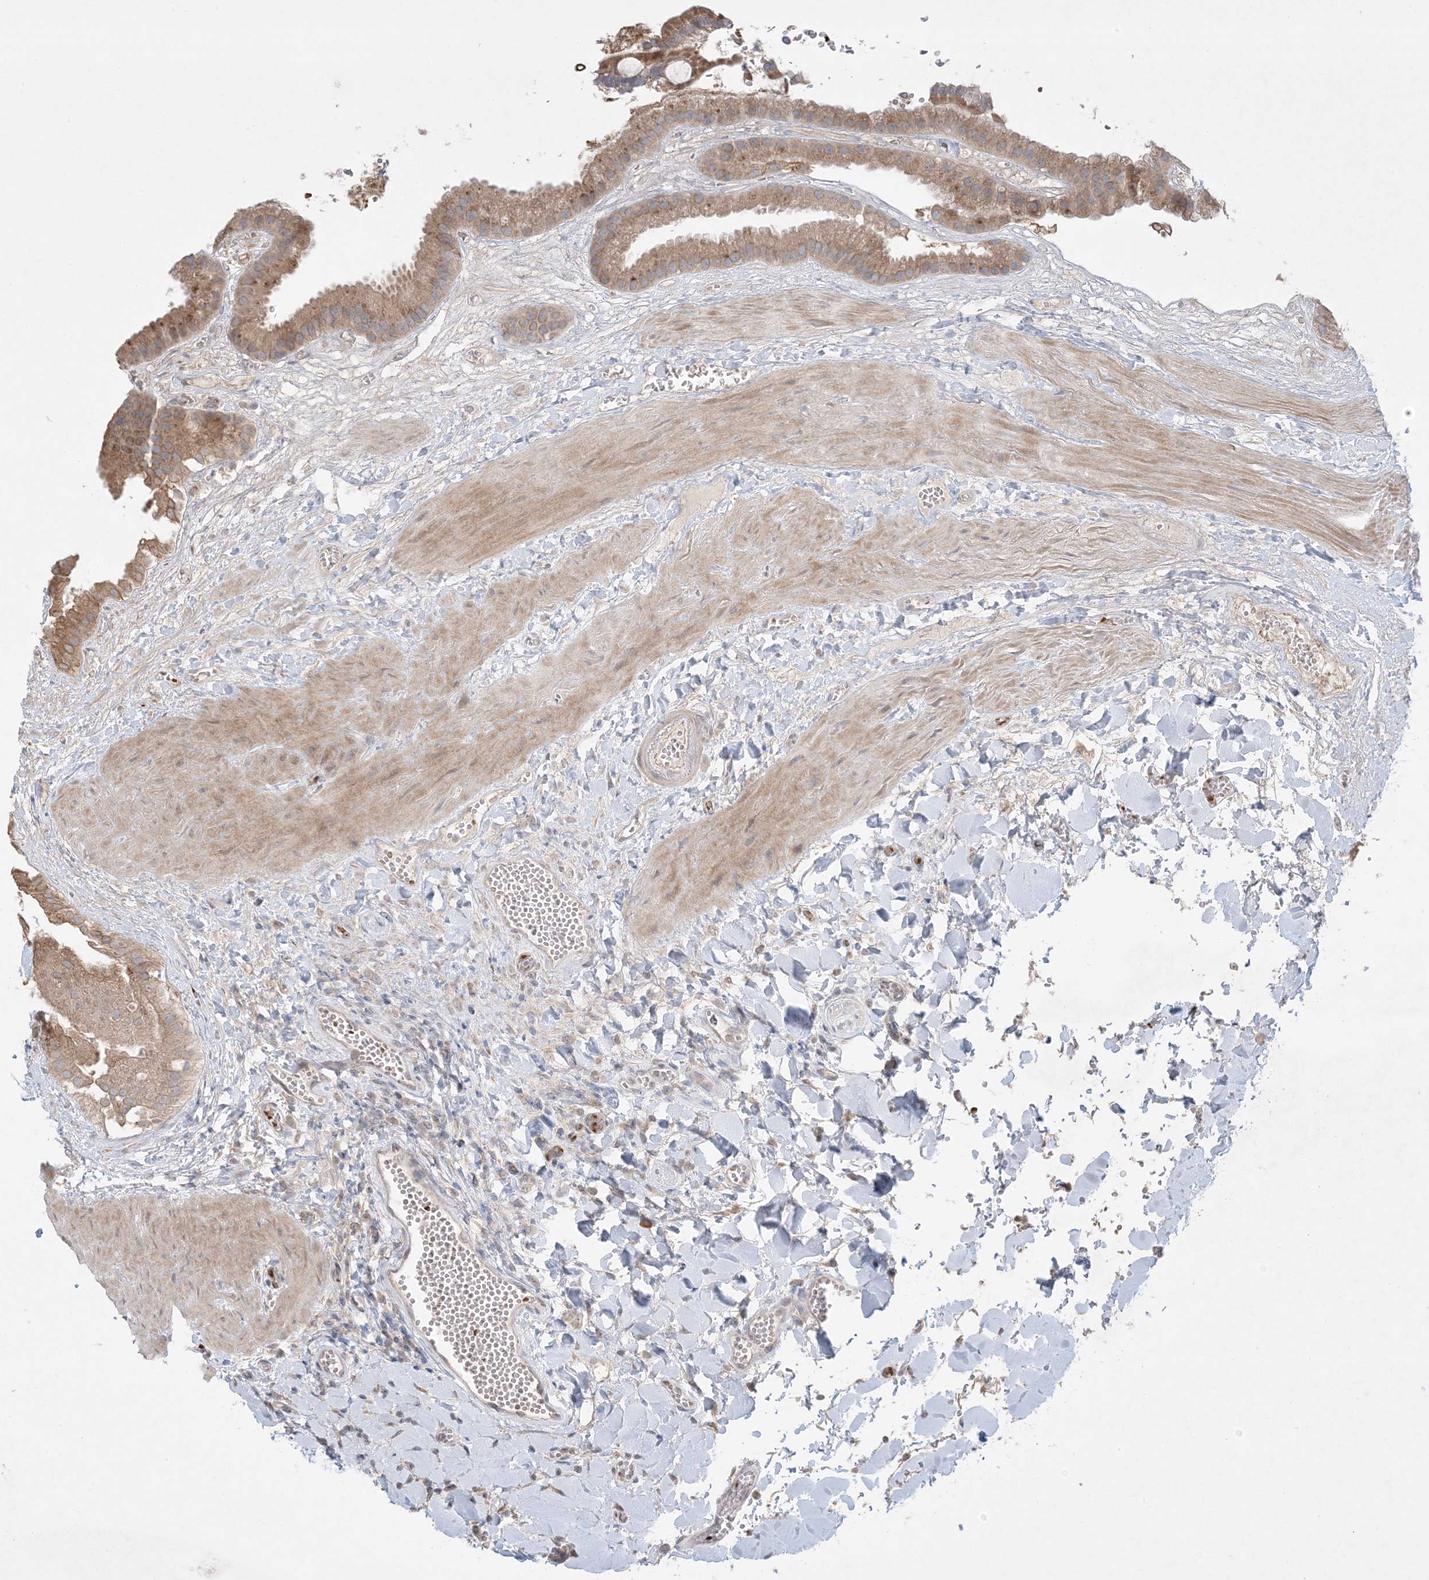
{"staining": {"intensity": "moderate", "quantity": ">75%", "location": "cytoplasmic/membranous"}, "tissue": "gallbladder", "cell_type": "Glandular cells", "image_type": "normal", "snomed": [{"axis": "morphology", "description": "Normal tissue, NOS"}, {"axis": "topography", "description": "Gallbladder"}], "caption": "The immunohistochemical stain highlights moderate cytoplasmic/membranous staining in glandular cells of normal gallbladder. Using DAB (3,3'-diaminobenzidine) (brown) and hematoxylin (blue) stains, captured at high magnification using brightfield microscopy.", "gene": "MMGT1", "patient": {"sex": "male", "age": 55}}